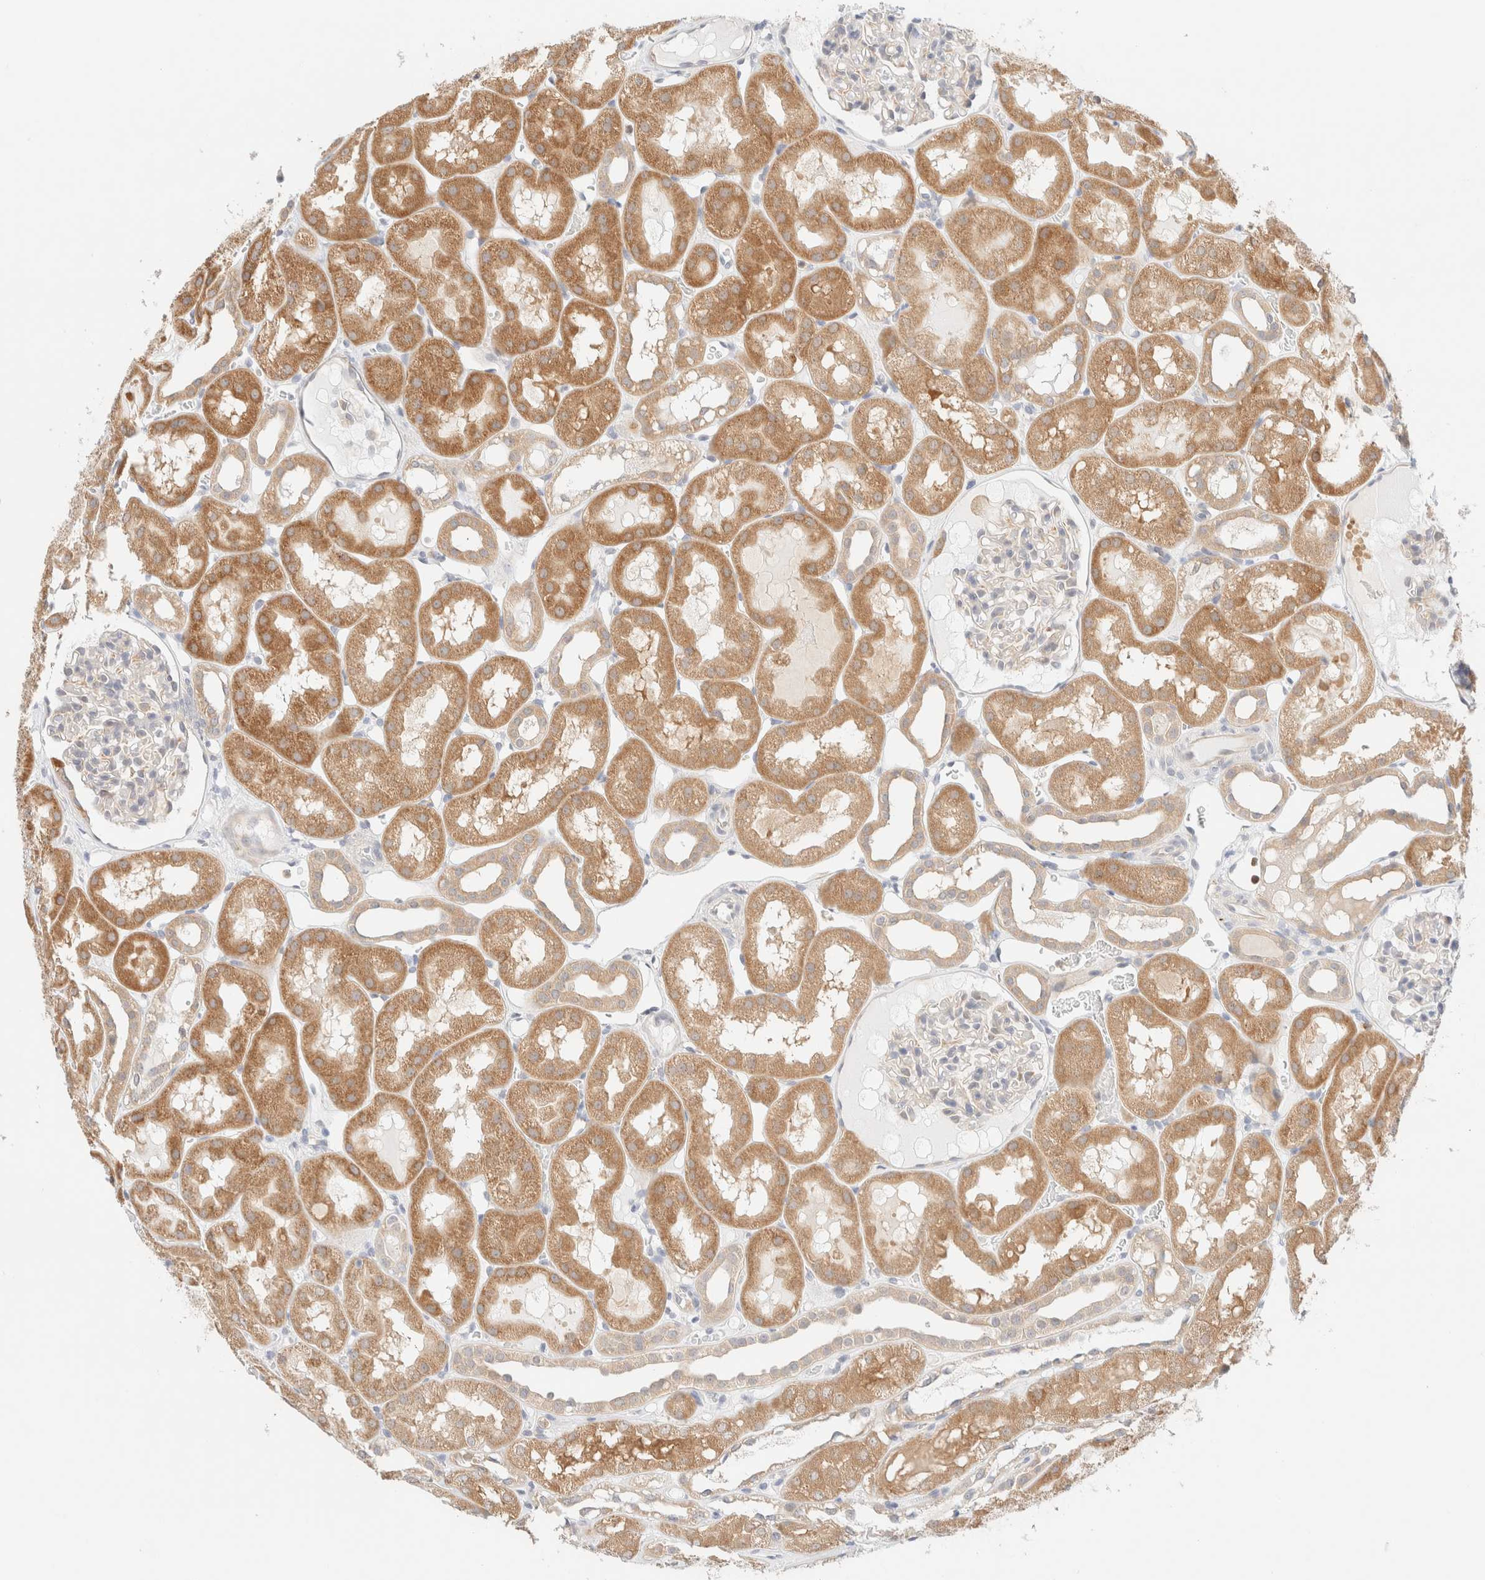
{"staining": {"intensity": "negative", "quantity": "none", "location": "none"}, "tissue": "kidney", "cell_type": "Cells in glomeruli", "image_type": "normal", "snomed": [{"axis": "morphology", "description": "Normal tissue, NOS"}, {"axis": "topography", "description": "Kidney"}, {"axis": "topography", "description": "Urinary bladder"}], "caption": "DAB (3,3'-diaminobenzidine) immunohistochemical staining of normal human kidney demonstrates no significant staining in cells in glomeruli. Brightfield microscopy of IHC stained with DAB (3,3'-diaminobenzidine) (brown) and hematoxylin (blue), captured at high magnification.", "gene": "UNC13B", "patient": {"sex": "male", "age": 16}}